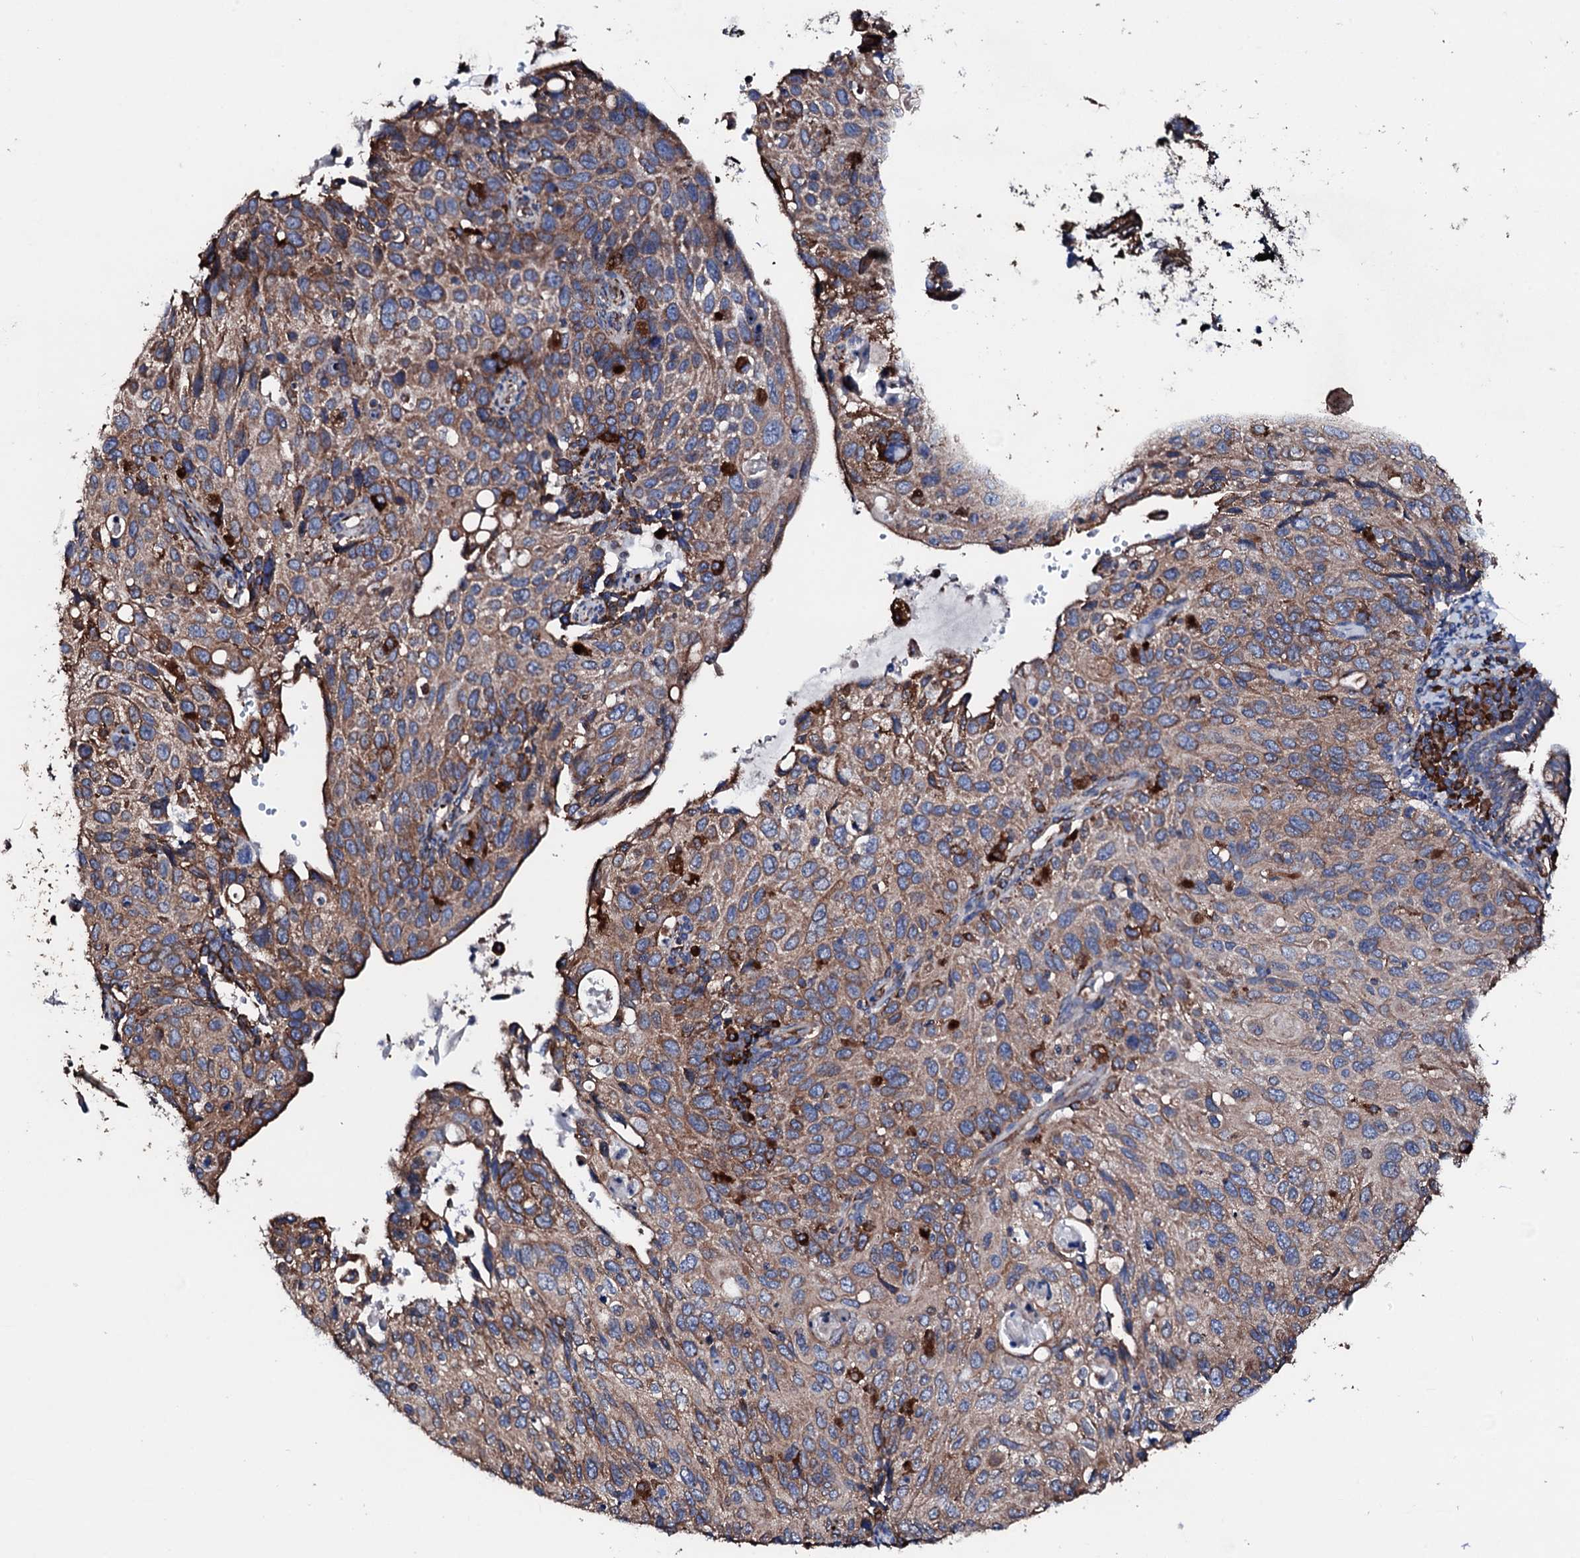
{"staining": {"intensity": "moderate", "quantity": ">75%", "location": "cytoplasmic/membranous"}, "tissue": "cervical cancer", "cell_type": "Tumor cells", "image_type": "cancer", "snomed": [{"axis": "morphology", "description": "Squamous cell carcinoma, NOS"}, {"axis": "topography", "description": "Cervix"}], "caption": "Protein staining displays moderate cytoplasmic/membranous positivity in about >75% of tumor cells in cervical squamous cell carcinoma. (DAB (3,3'-diaminobenzidine) = brown stain, brightfield microscopy at high magnification).", "gene": "AMDHD1", "patient": {"sex": "female", "age": 70}}